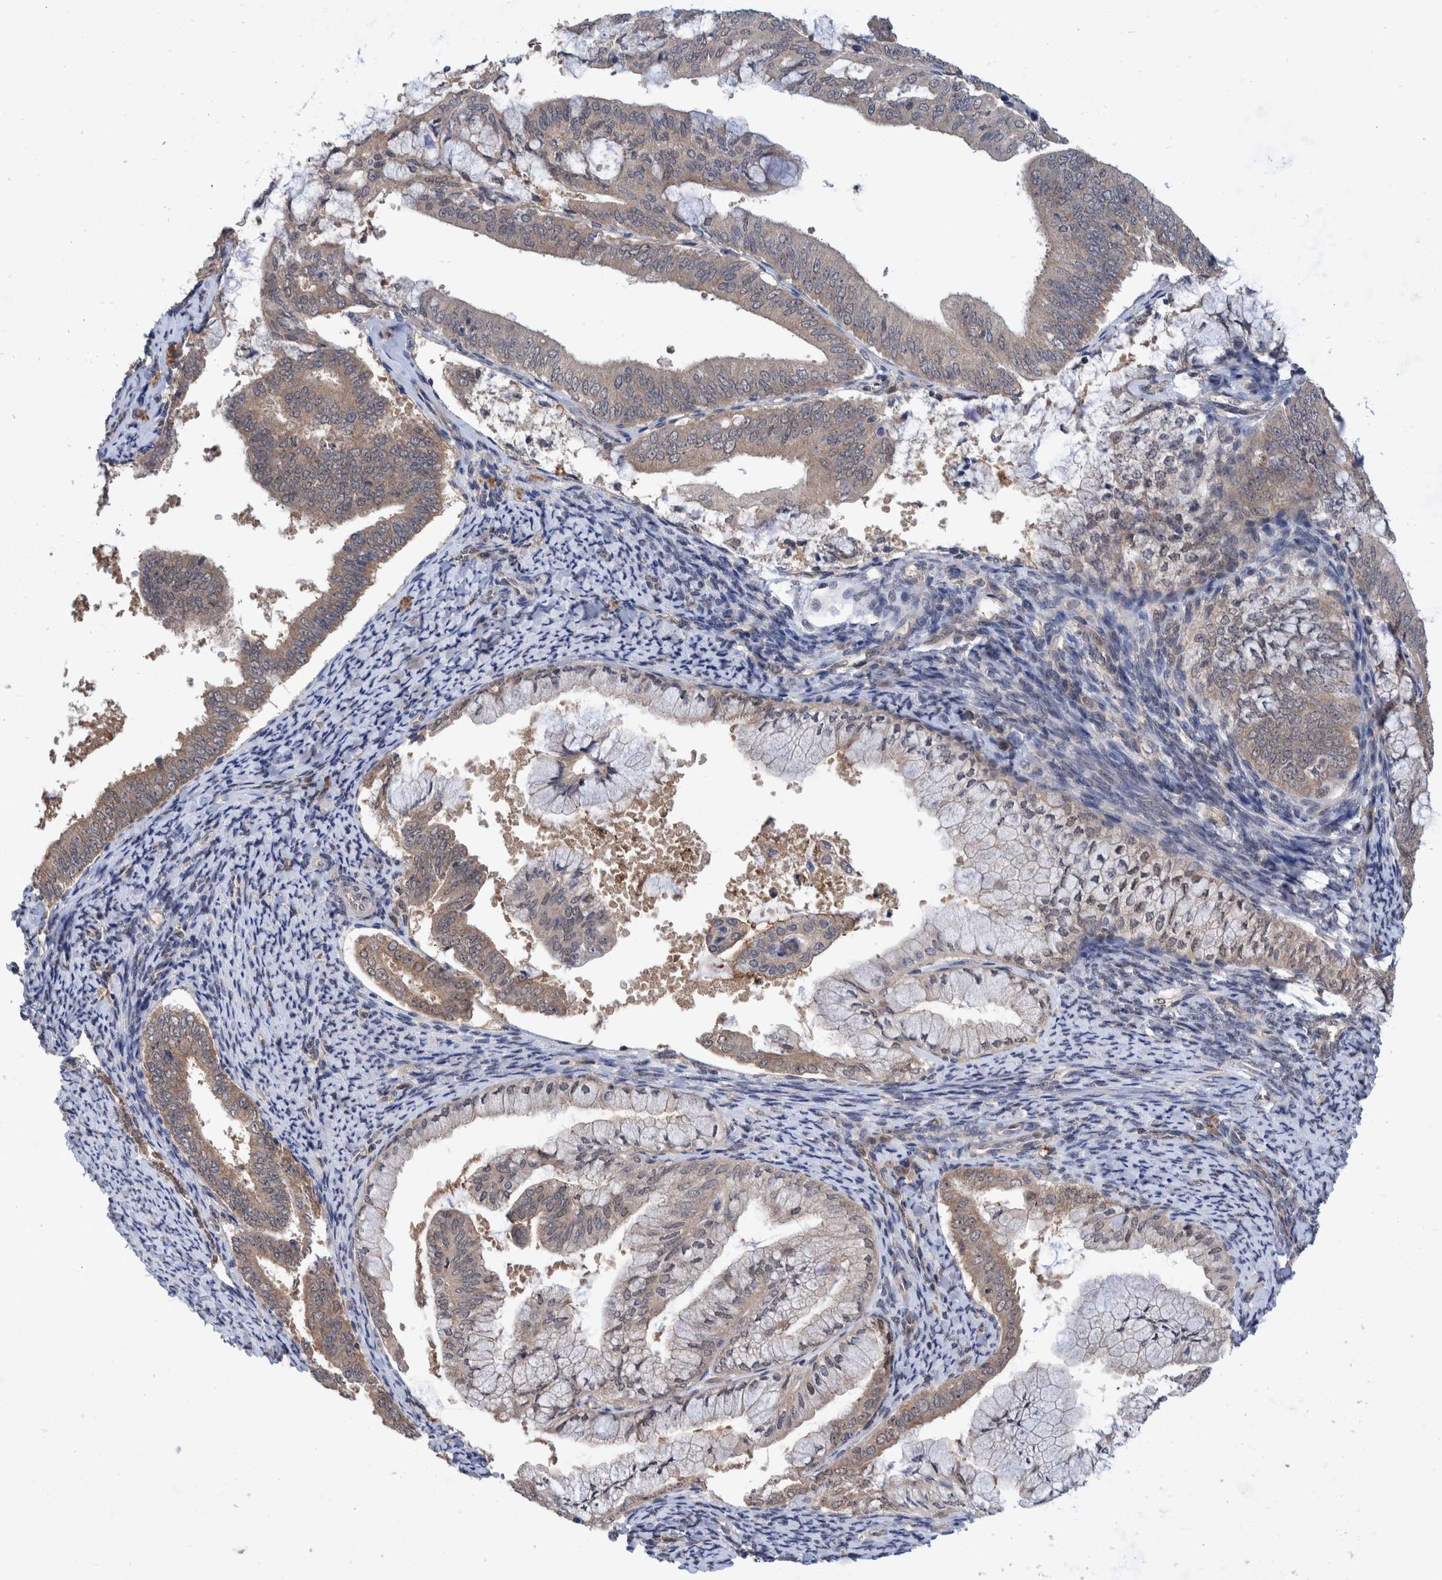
{"staining": {"intensity": "weak", "quantity": ">75%", "location": "cytoplasmic/membranous,nuclear"}, "tissue": "endometrial cancer", "cell_type": "Tumor cells", "image_type": "cancer", "snomed": [{"axis": "morphology", "description": "Adenocarcinoma, NOS"}, {"axis": "topography", "description": "Endometrium"}], "caption": "IHC of endometrial cancer displays low levels of weak cytoplasmic/membranous and nuclear positivity in about >75% of tumor cells.", "gene": "PLPBP", "patient": {"sex": "female", "age": 63}}